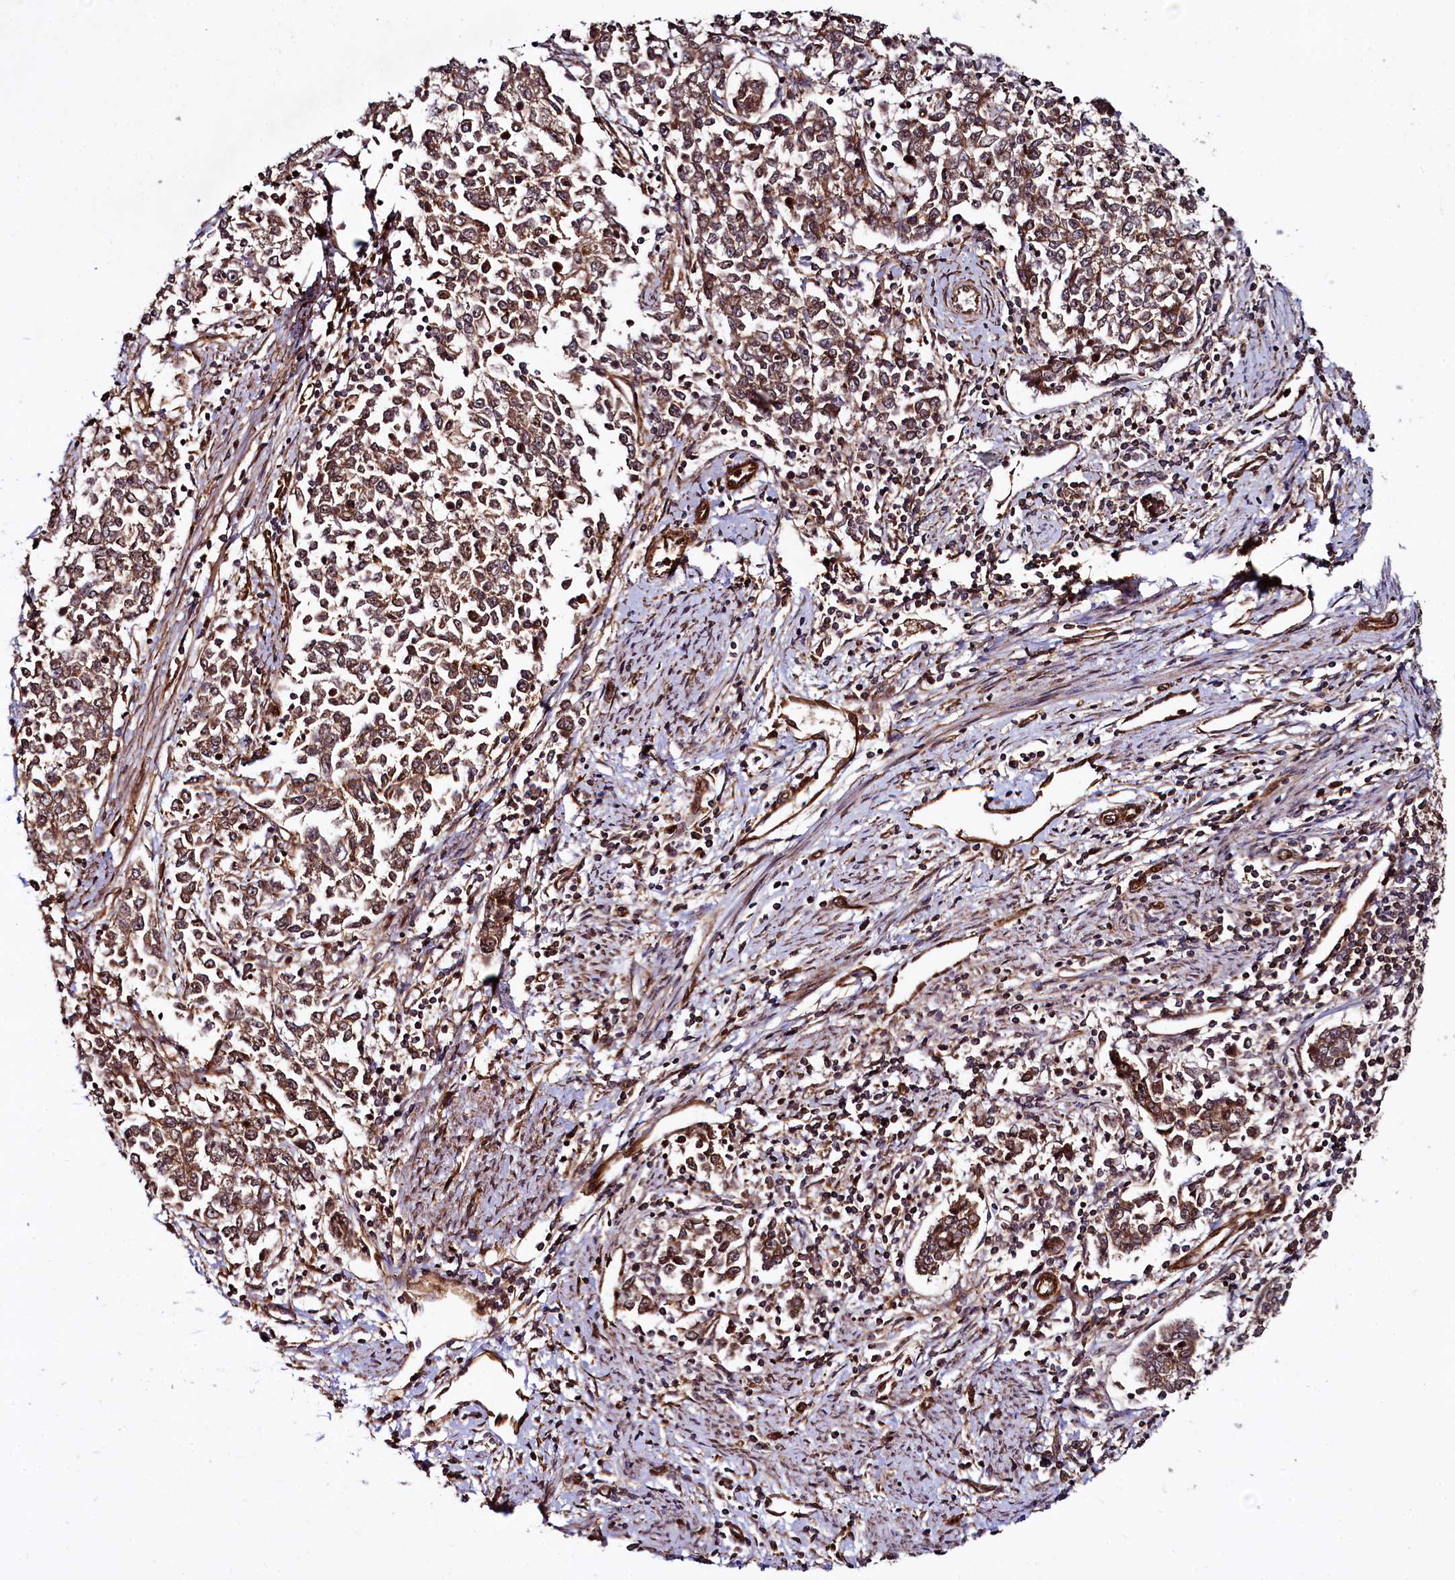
{"staining": {"intensity": "moderate", "quantity": ">75%", "location": "cytoplasmic/membranous"}, "tissue": "endometrial cancer", "cell_type": "Tumor cells", "image_type": "cancer", "snomed": [{"axis": "morphology", "description": "Adenocarcinoma, NOS"}, {"axis": "topography", "description": "Endometrium"}], "caption": "DAB (3,3'-diaminobenzidine) immunohistochemical staining of endometrial adenocarcinoma demonstrates moderate cytoplasmic/membranous protein expression in about >75% of tumor cells.", "gene": "SVIP", "patient": {"sex": "female", "age": 50}}